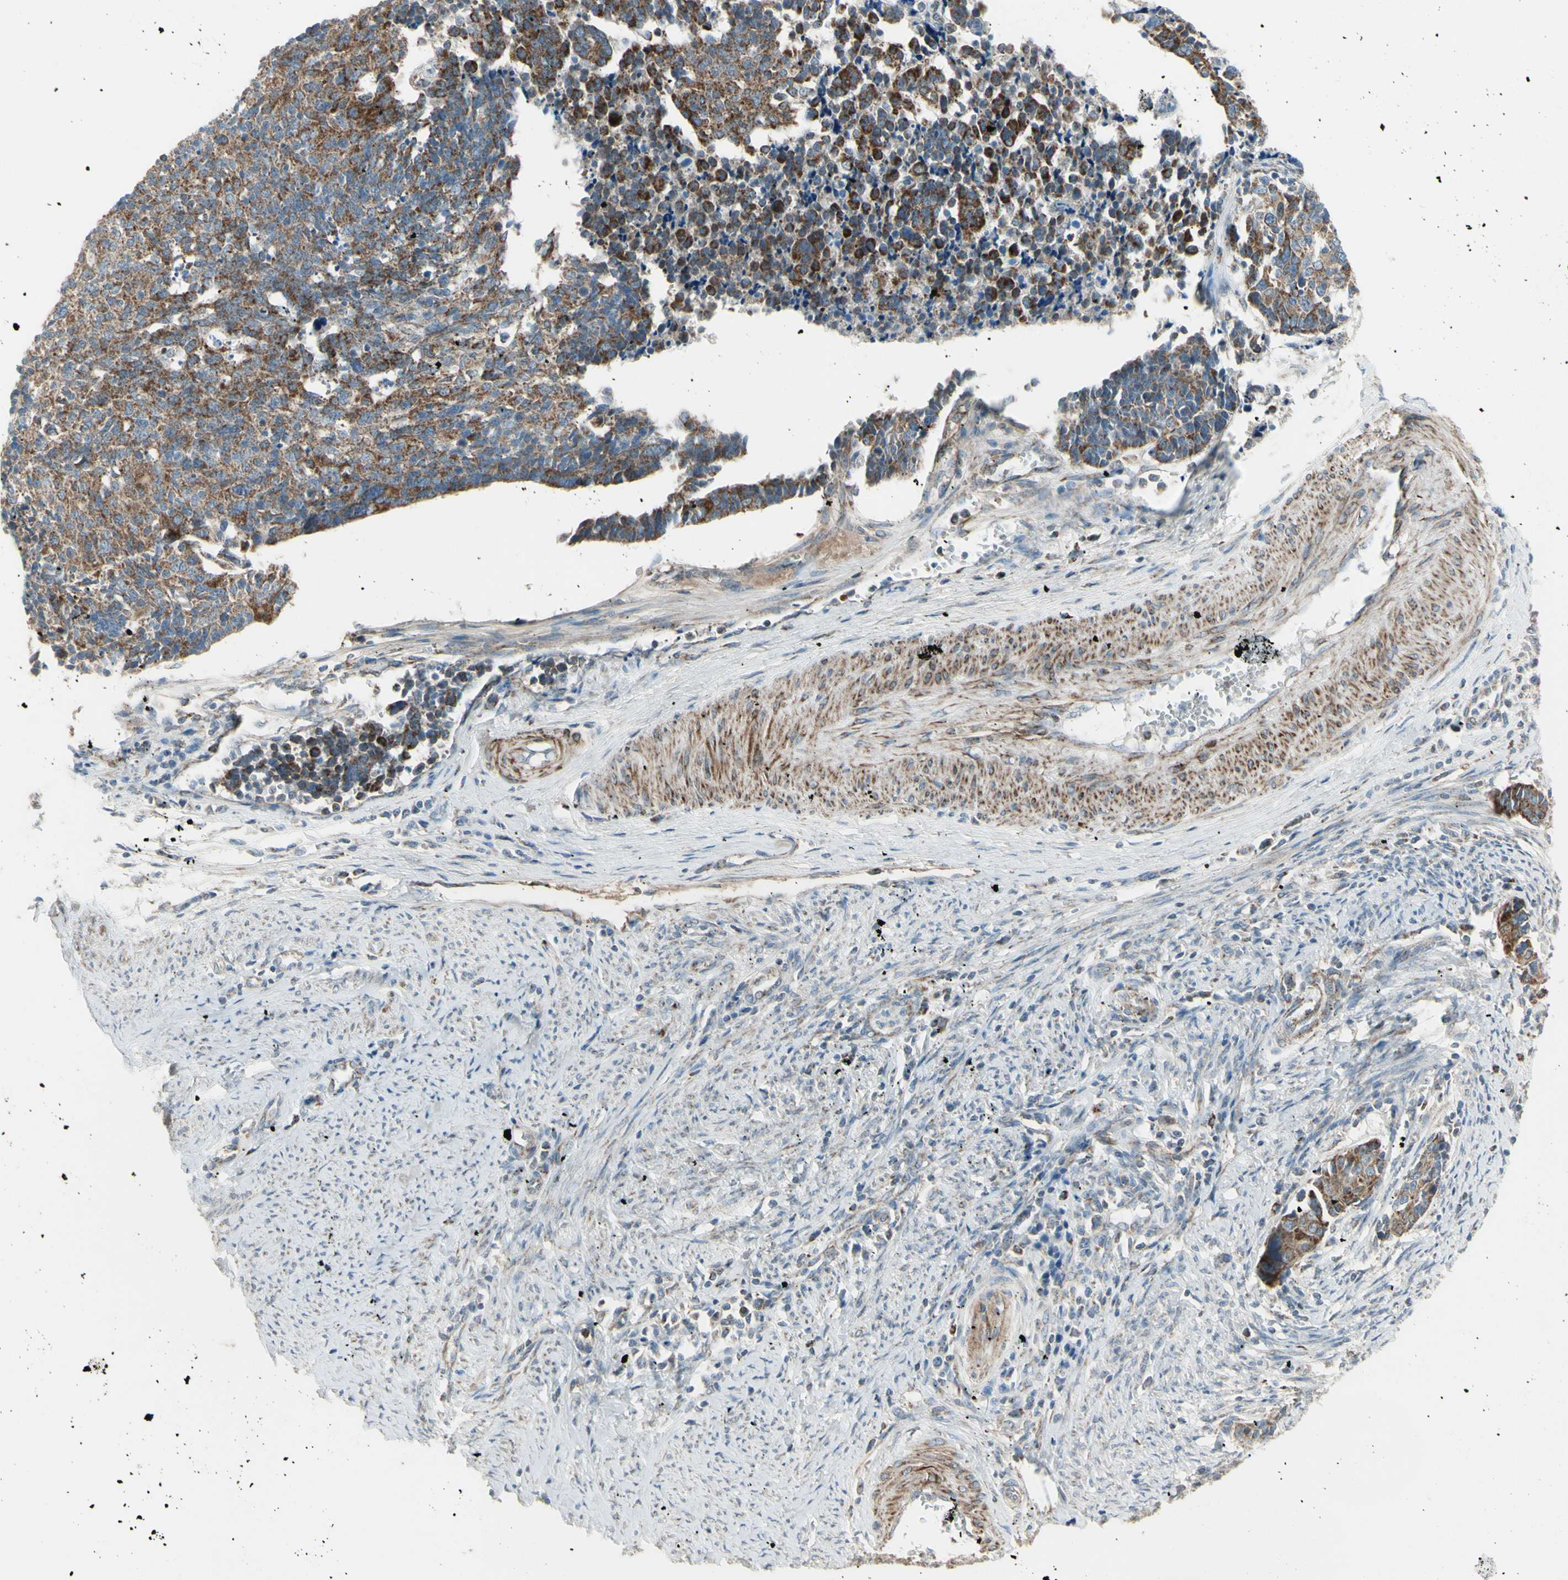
{"staining": {"intensity": "moderate", "quantity": "25%-75%", "location": "cytoplasmic/membranous"}, "tissue": "cervical cancer", "cell_type": "Tumor cells", "image_type": "cancer", "snomed": [{"axis": "morphology", "description": "Normal tissue, NOS"}, {"axis": "morphology", "description": "Squamous cell carcinoma, NOS"}, {"axis": "topography", "description": "Cervix"}], "caption": "A photomicrograph showing moderate cytoplasmic/membranous positivity in about 25%-75% of tumor cells in cervical squamous cell carcinoma, as visualized by brown immunohistochemical staining.", "gene": "FAM171B", "patient": {"sex": "female", "age": 35}}